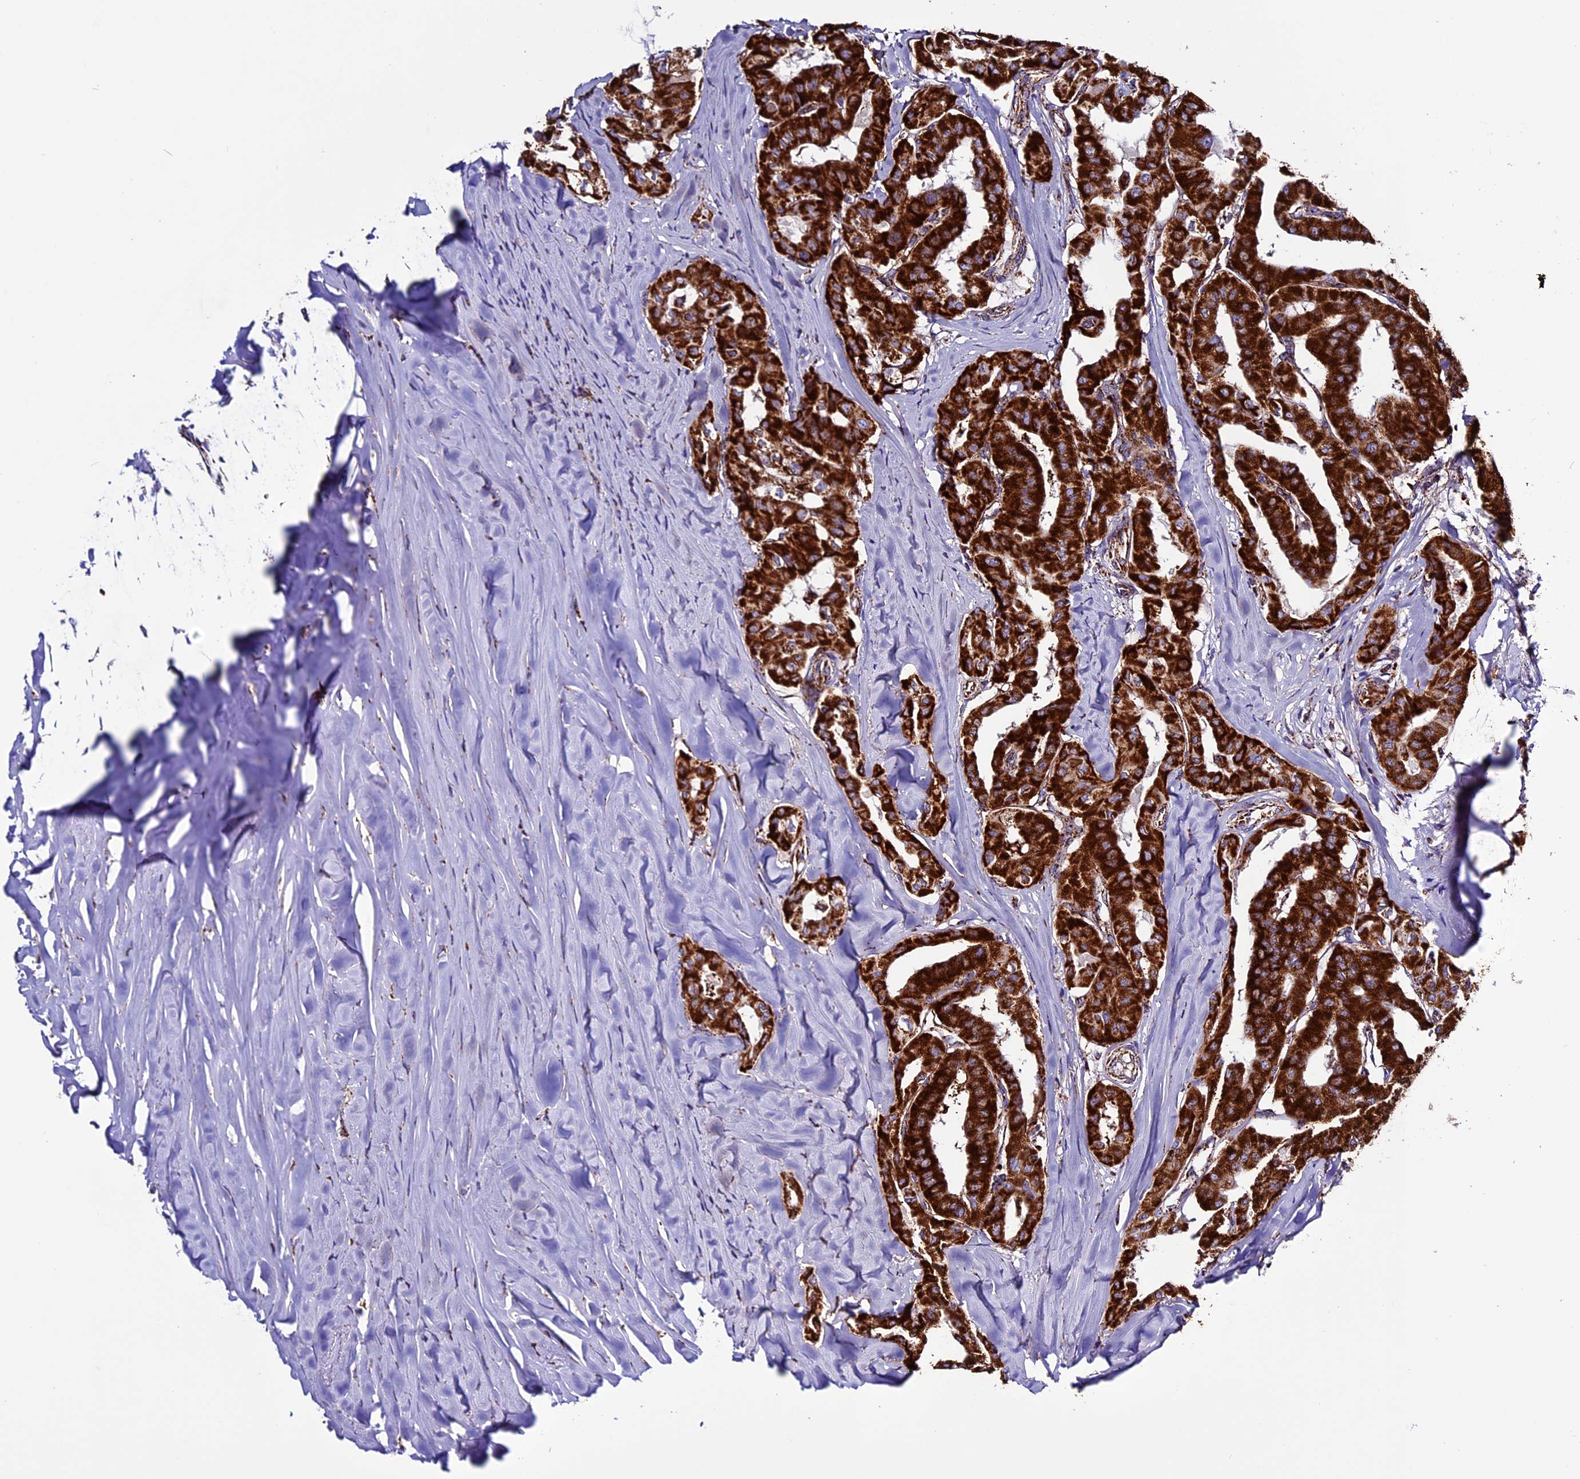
{"staining": {"intensity": "strong", "quantity": ">75%", "location": "cytoplasmic/membranous"}, "tissue": "thyroid cancer", "cell_type": "Tumor cells", "image_type": "cancer", "snomed": [{"axis": "morphology", "description": "Papillary adenocarcinoma, NOS"}, {"axis": "topography", "description": "Thyroid gland"}], "caption": "Immunohistochemical staining of thyroid papillary adenocarcinoma shows high levels of strong cytoplasmic/membranous protein expression in approximately >75% of tumor cells. (Stains: DAB (3,3'-diaminobenzidine) in brown, nuclei in blue, Microscopy: brightfield microscopy at high magnification).", "gene": "CX3CL1", "patient": {"sex": "female", "age": 59}}